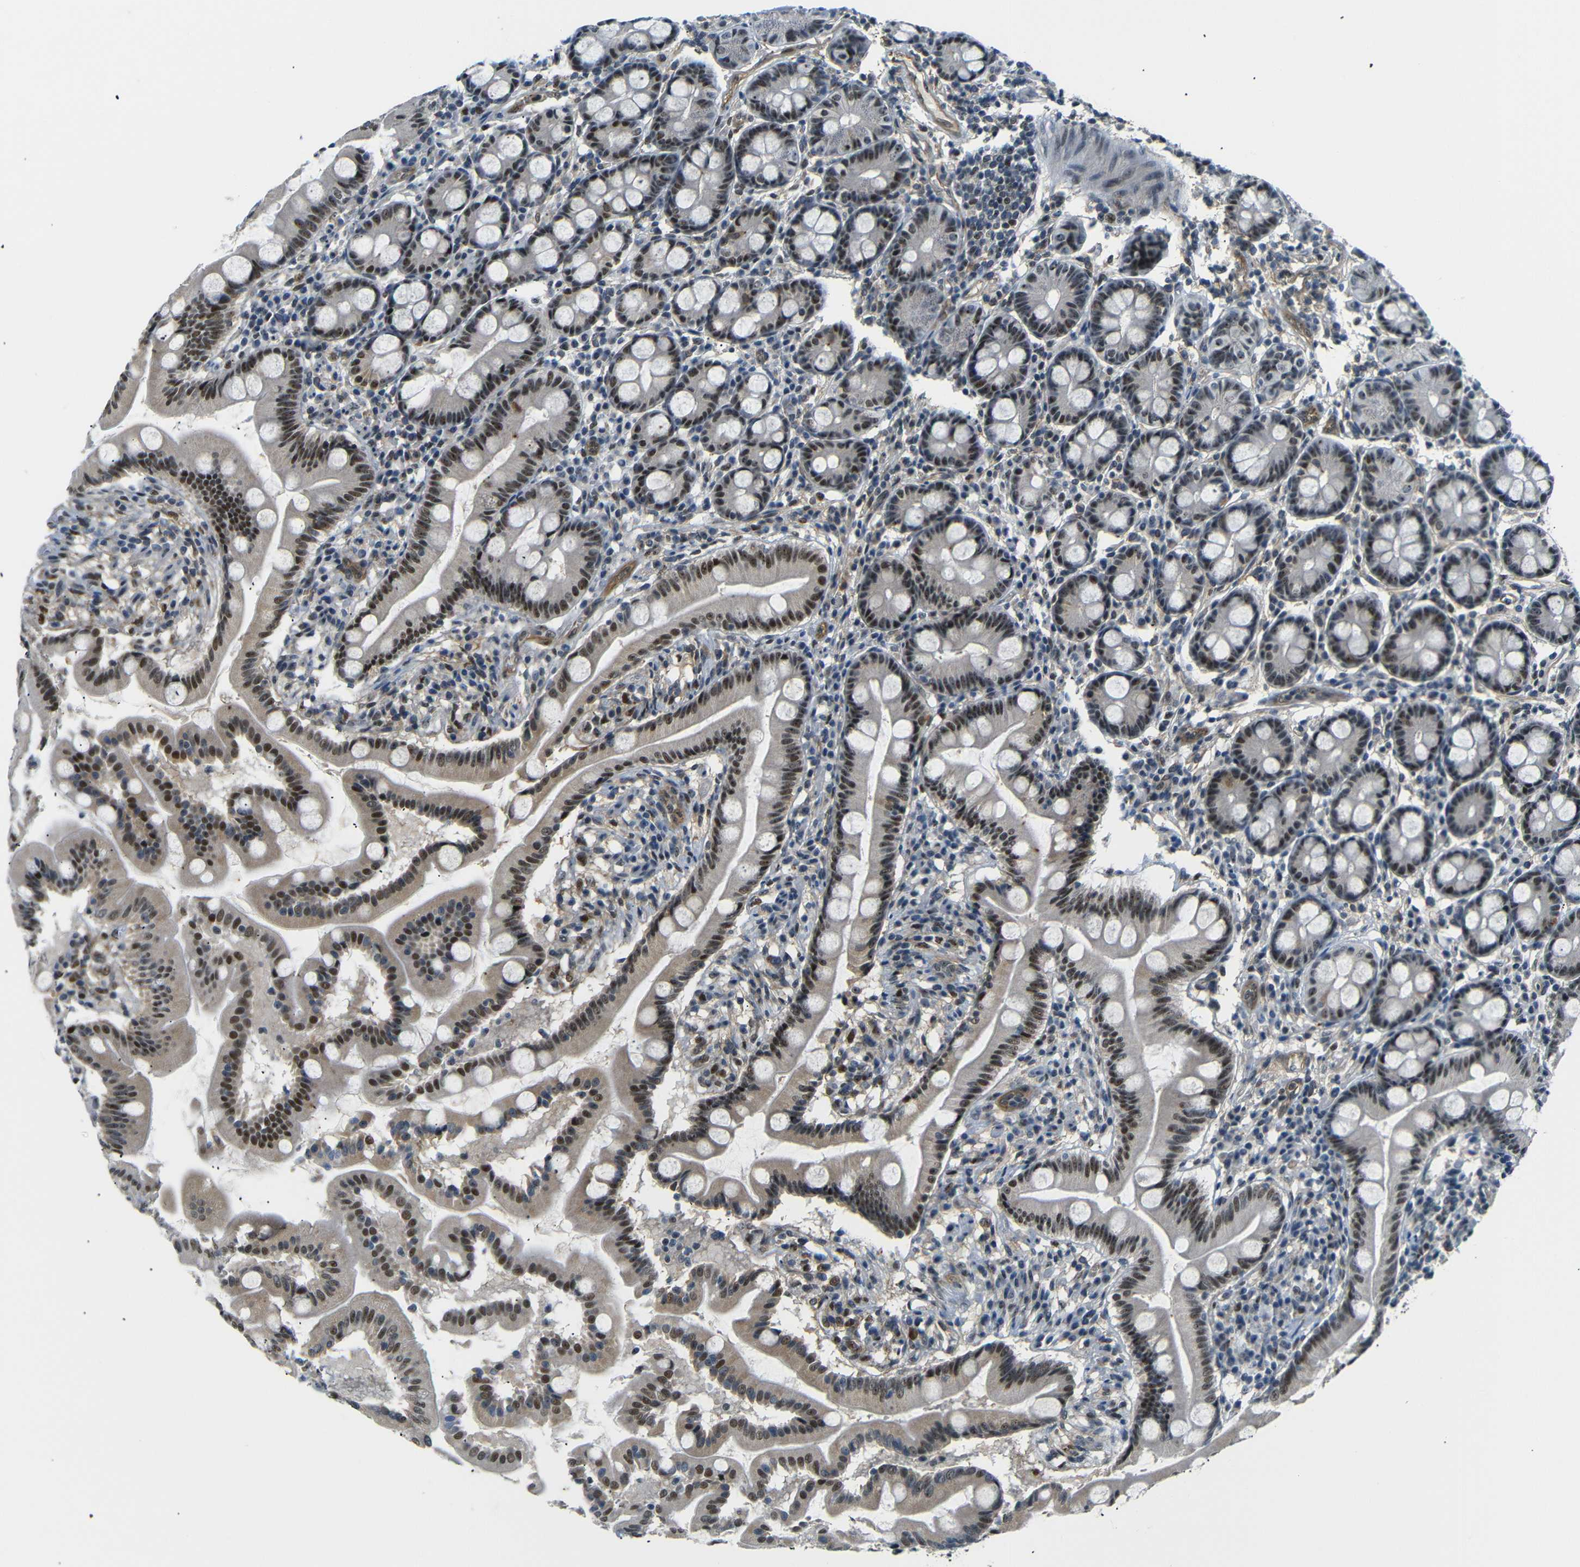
{"staining": {"intensity": "moderate", "quantity": "25%-75%", "location": "cytoplasmic/membranous,nuclear"}, "tissue": "duodenum", "cell_type": "Glandular cells", "image_type": "normal", "snomed": [{"axis": "morphology", "description": "Normal tissue, NOS"}, {"axis": "topography", "description": "Duodenum"}], "caption": "About 25%-75% of glandular cells in benign duodenum display moderate cytoplasmic/membranous,nuclear protein staining as visualized by brown immunohistochemical staining.", "gene": "PARN", "patient": {"sex": "male", "age": 50}}